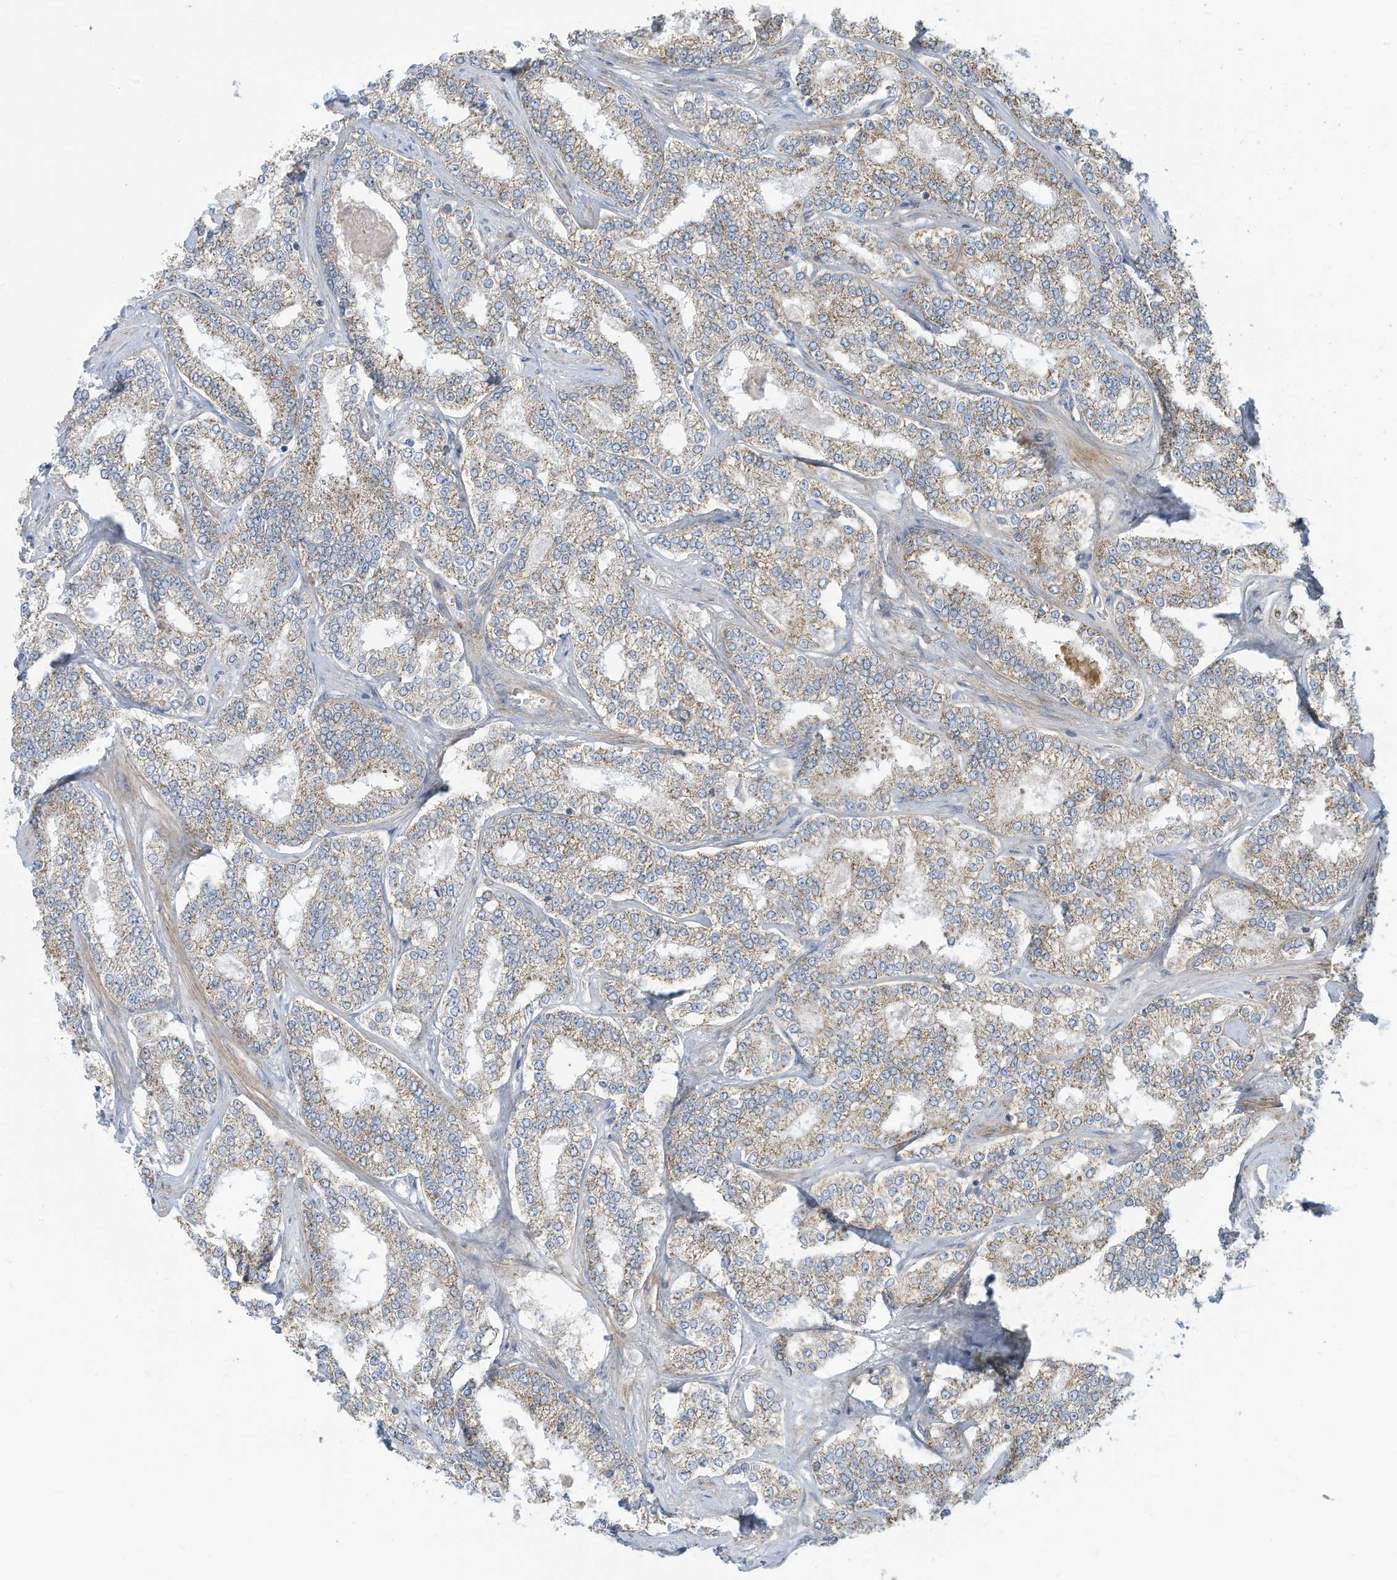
{"staining": {"intensity": "weak", "quantity": "25%-75%", "location": "cytoplasmic/membranous"}, "tissue": "prostate cancer", "cell_type": "Tumor cells", "image_type": "cancer", "snomed": [{"axis": "morphology", "description": "Normal tissue, NOS"}, {"axis": "morphology", "description": "Adenocarcinoma, High grade"}, {"axis": "topography", "description": "Prostate"}], "caption": "This micrograph reveals immunohistochemistry (IHC) staining of human prostate cancer, with low weak cytoplasmic/membranous expression in approximately 25%-75% of tumor cells.", "gene": "NLN", "patient": {"sex": "male", "age": 83}}